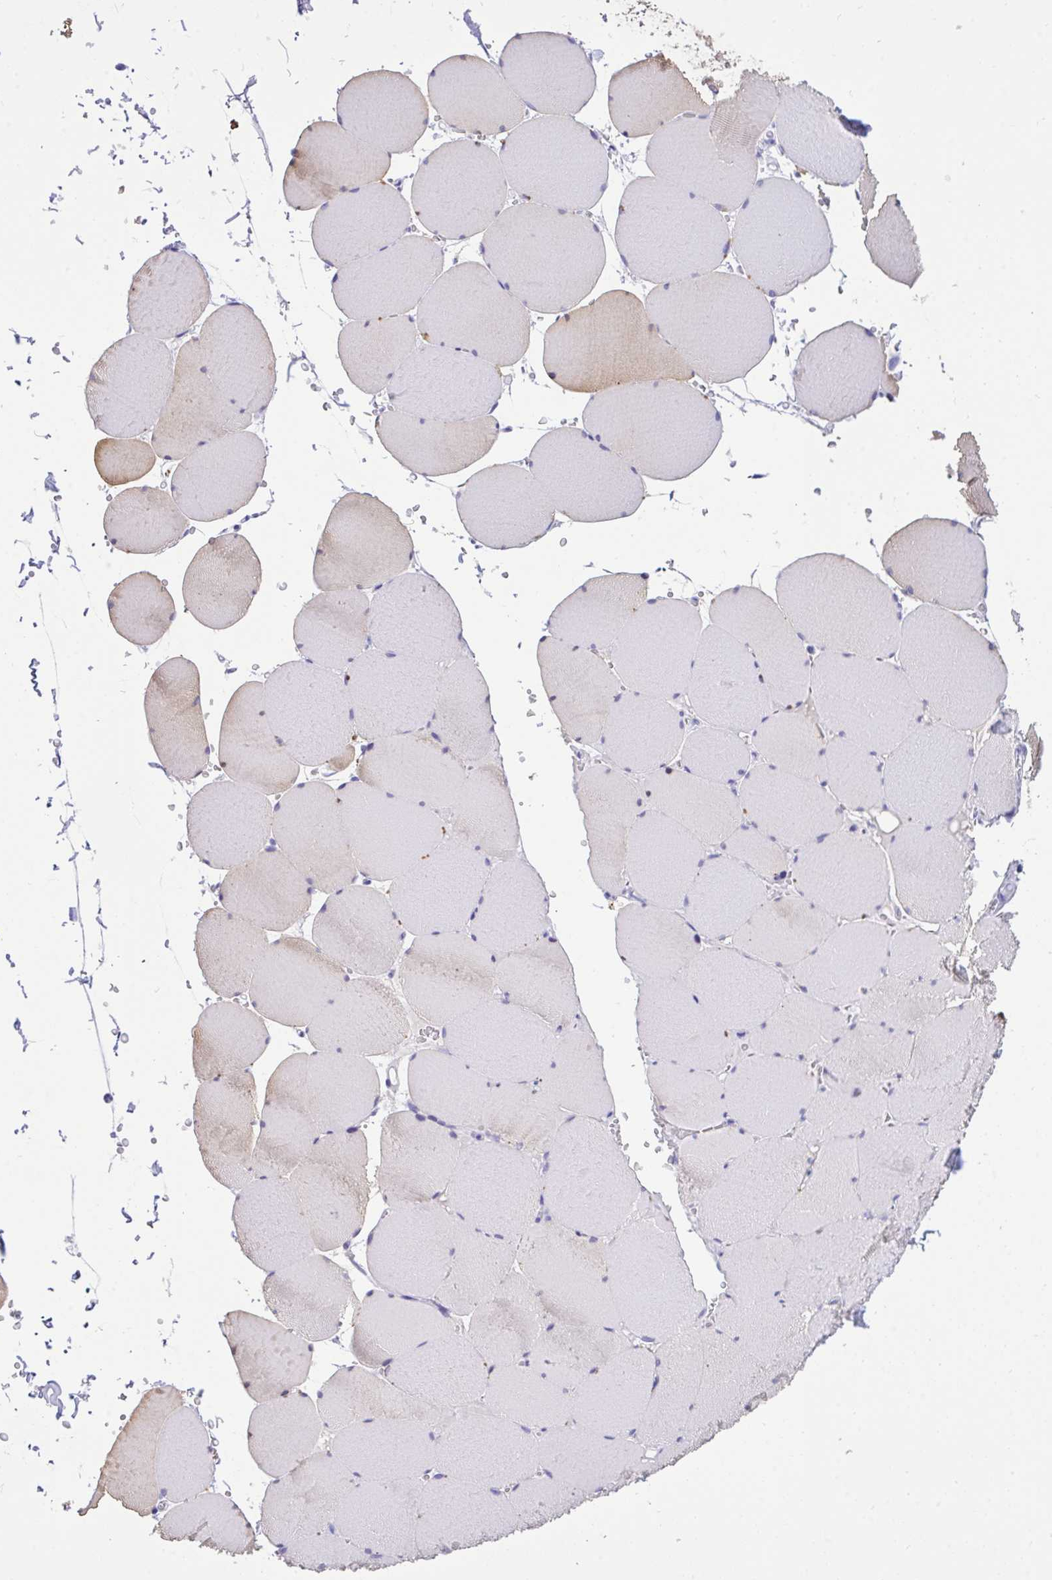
{"staining": {"intensity": "weak", "quantity": "<25%", "location": "cytoplasmic/membranous"}, "tissue": "skeletal muscle", "cell_type": "Myocytes", "image_type": "normal", "snomed": [{"axis": "morphology", "description": "Normal tissue, NOS"}, {"axis": "topography", "description": "Skeletal muscle"}, {"axis": "topography", "description": "Head-Neck"}], "caption": "This is a histopathology image of immunohistochemistry staining of unremarkable skeletal muscle, which shows no expression in myocytes.", "gene": "TLN2", "patient": {"sex": "male", "age": 66}}